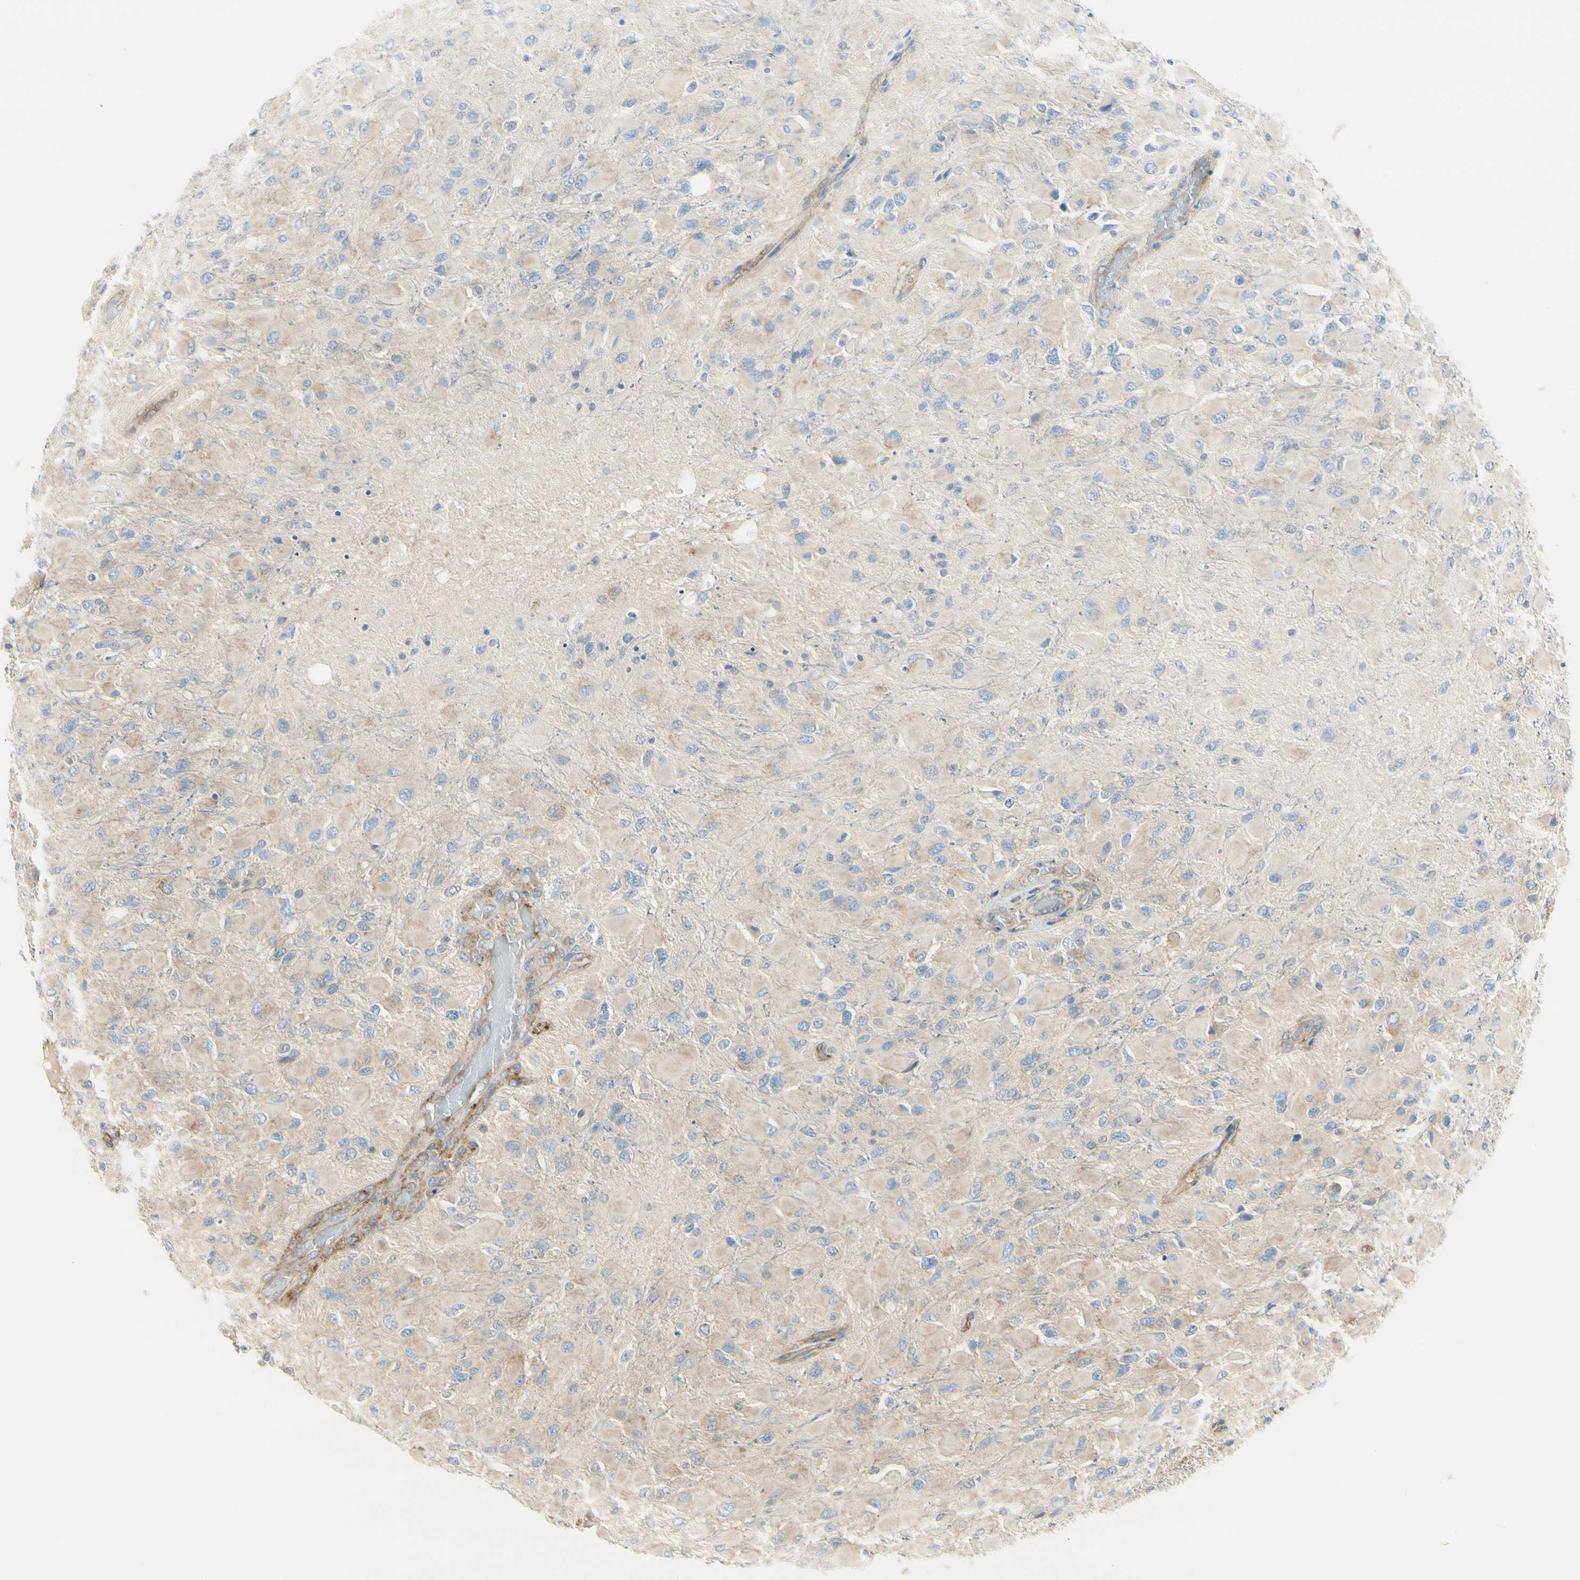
{"staining": {"intensity": "negative", "quantity": "none", "location": "none"}, "tissue": "glioma", "cell_type": "Tumor cells", "image_type": "cancer", "snomed": [{"axis": "morphology", "description": "Glioma, malignant, High grade"}, {"axis": "topography", "description": "Cerebral cortex"}], "caption": "A high-resolution micrograph shows IHC staining of high-grade glioma (malignant), which demonstrates no significant staining in tumor cells.", "gene": "AGFG1", "patient": {"sex": "female", "age": 36}}